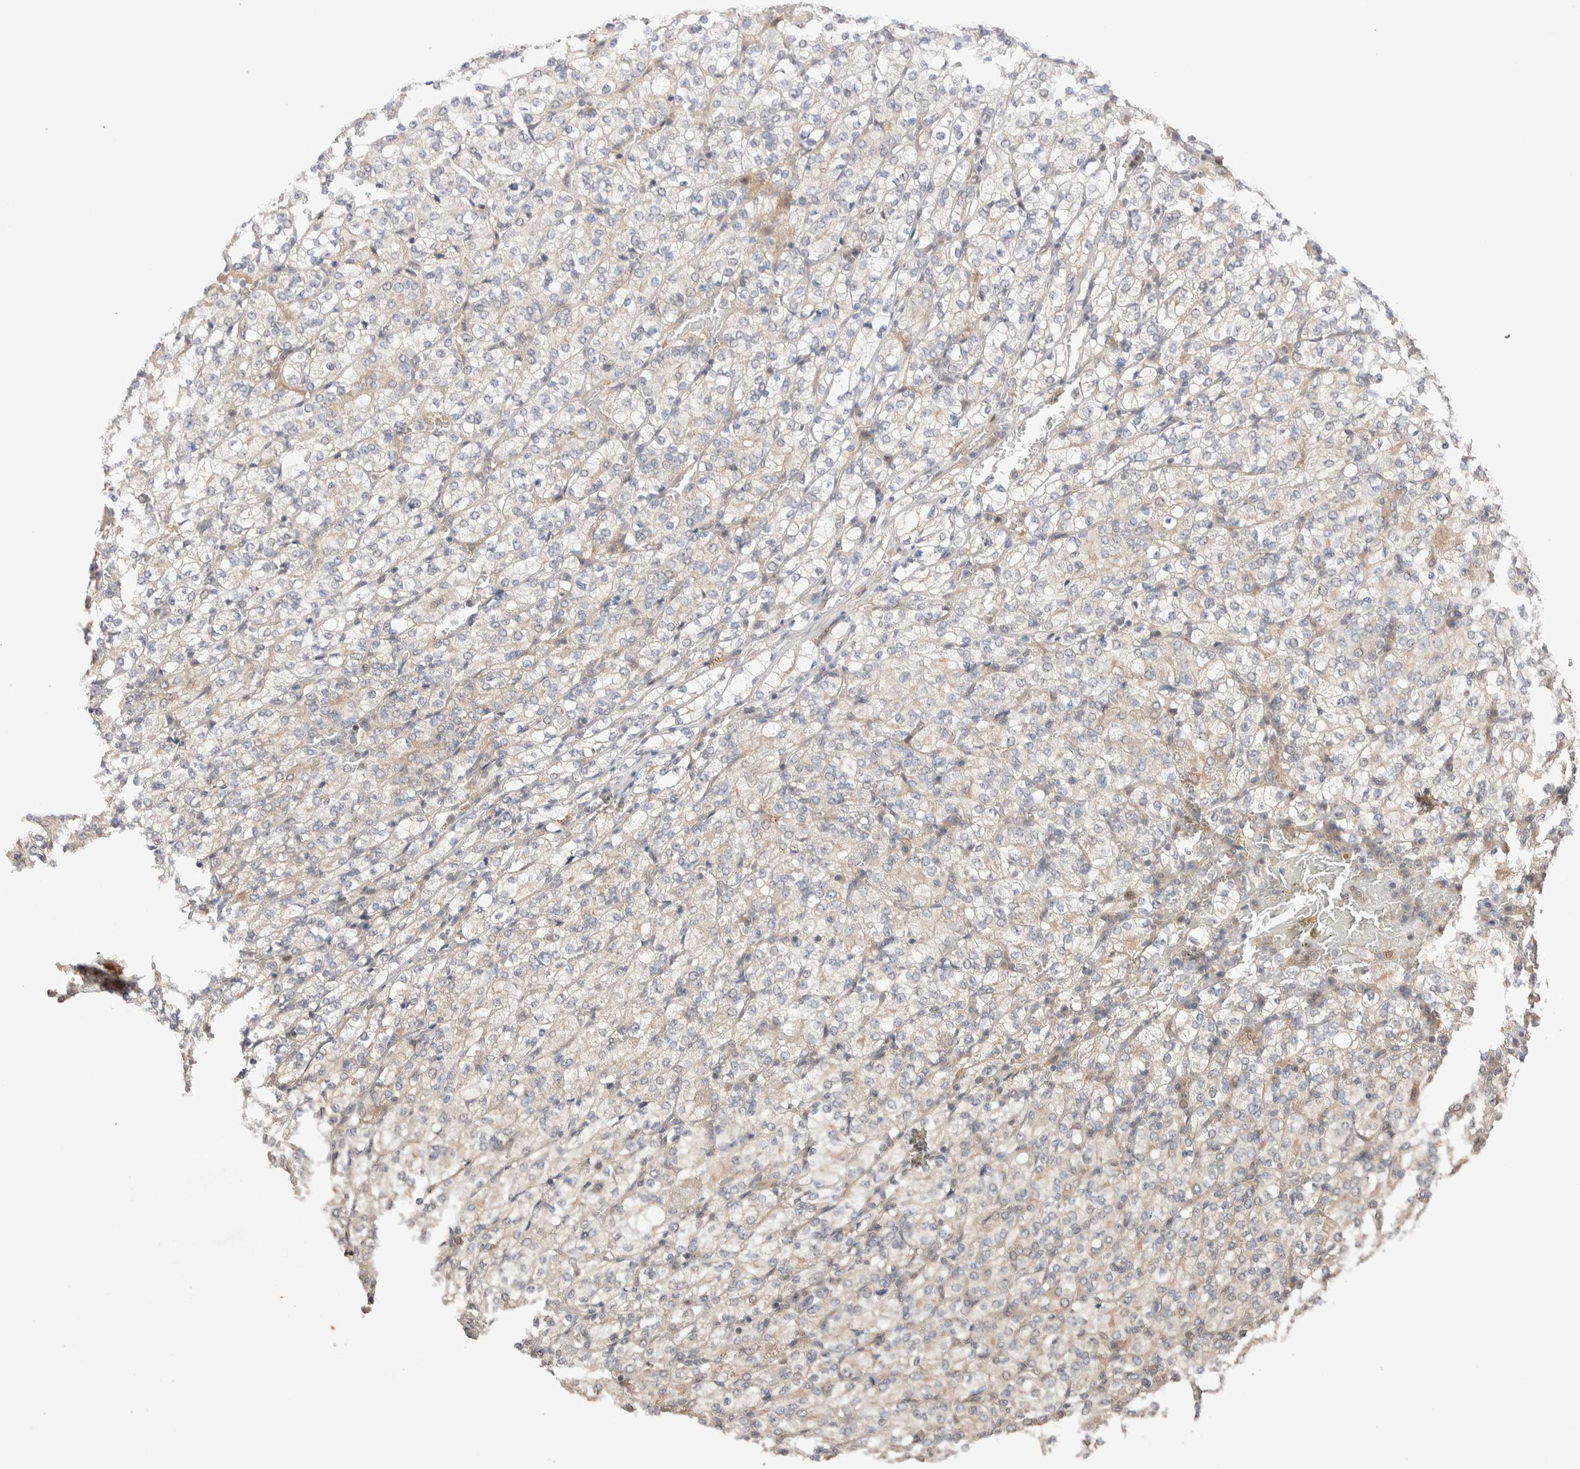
{"staining": {"intensity": "moderate", "quantity": "<25%", "location": "cytoplasmic/membranous"}, "tissue": "renal cancer", "cell_type": "Tumor cells", "image_type": "cancer", "snomed": [{"axis": "morphology", "description": "Adenocarcinoma, NOS"}, {"axis": "topography", "description": "Kidney"}], "caption": "The immunohistochemical stain highlights moderate cytoplasmic/membranous staining in tumor cells of renal adenocarcinoma tissue.", "gene": "PRDM15", "patient": {"sex": "male", "age": 77}}